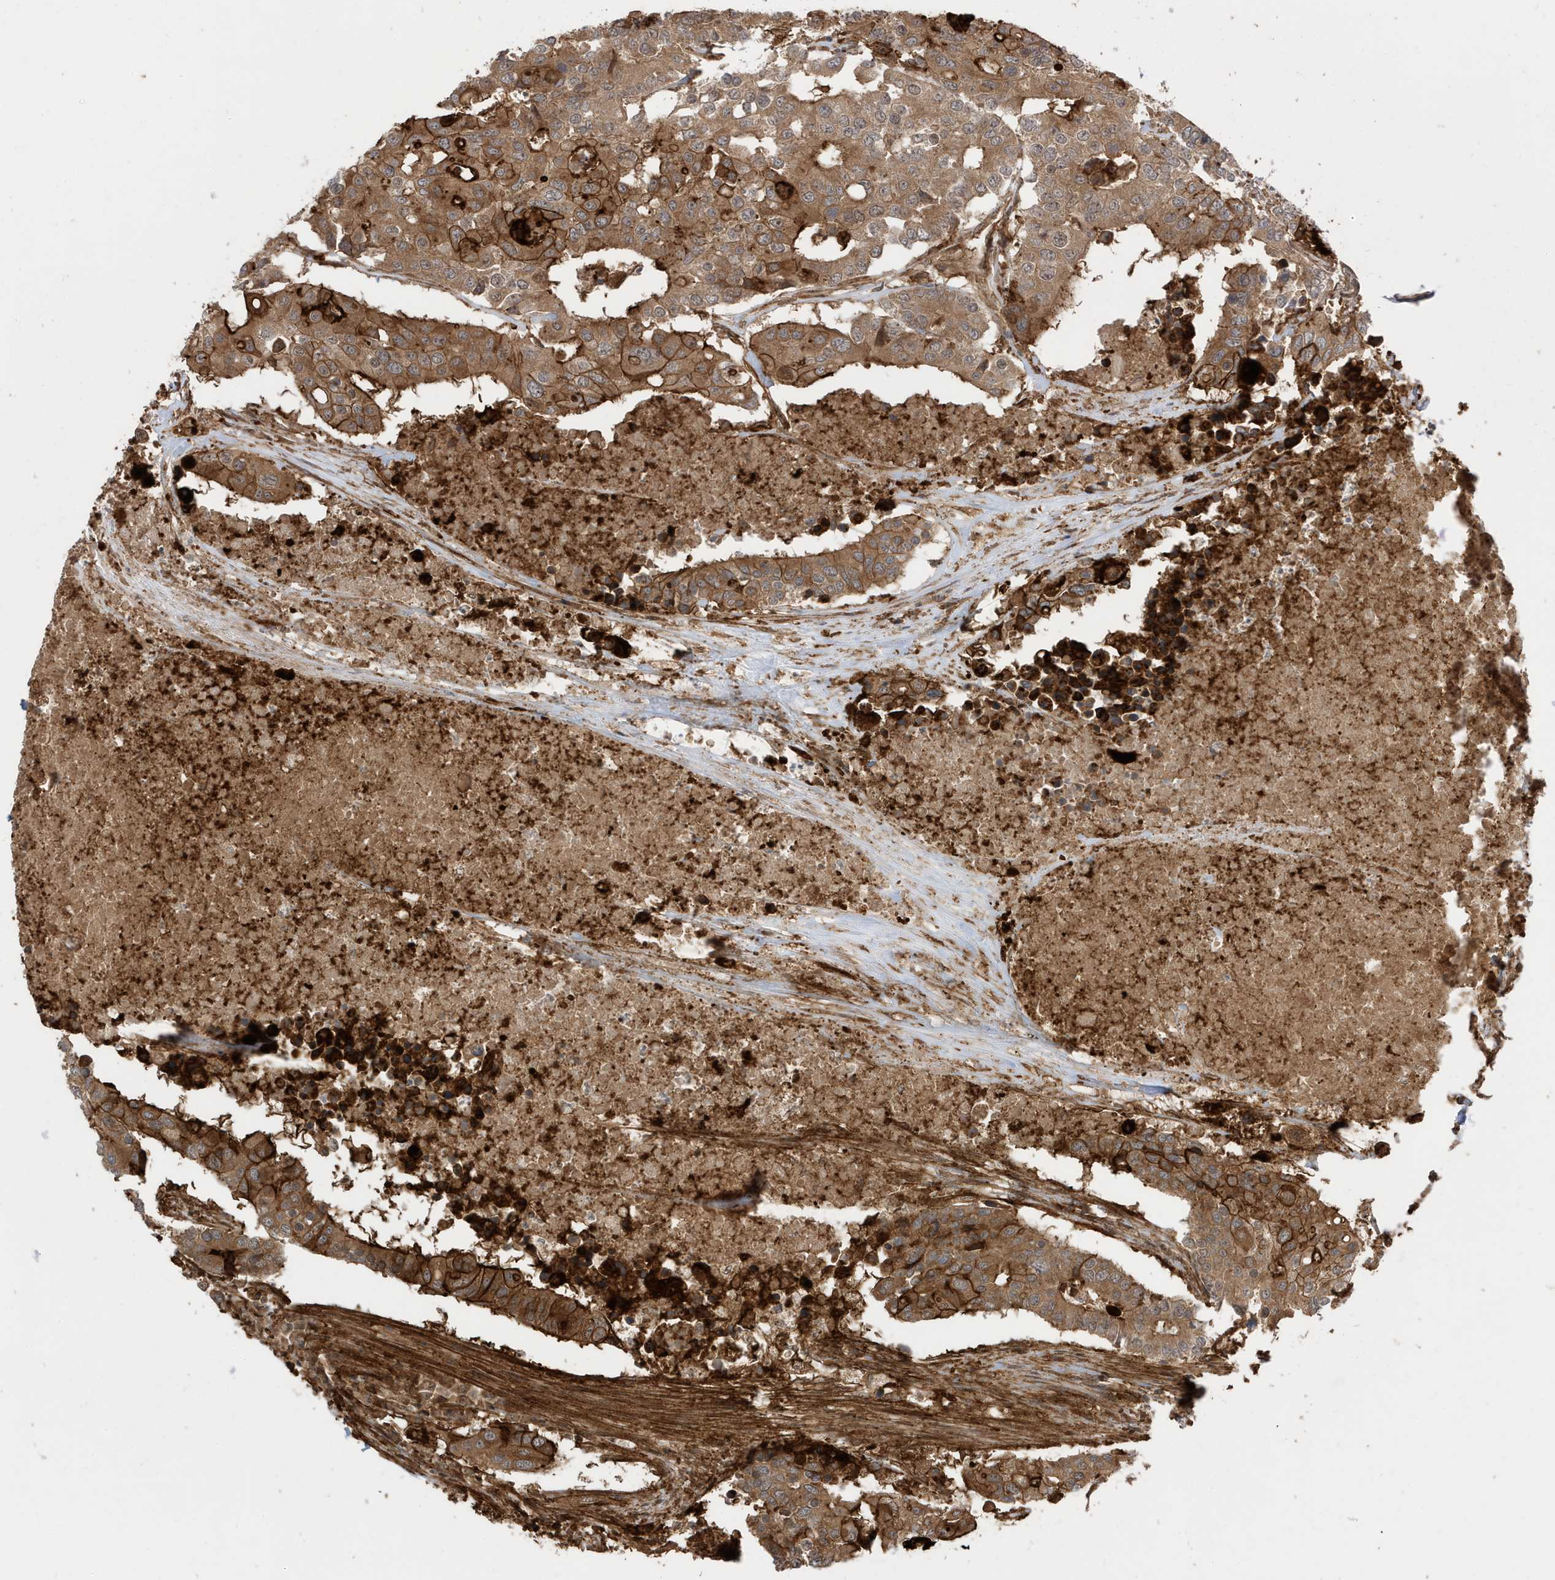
{"staining": {"intensity": "moderate", "quantity": ">75%", "location": "cytoplasmic/membranous"}, "tissue": "colorectal cancer", "cell_type": "Tumor cells", "image_type": "cancer", "snomed": [{"axis": "morphology", "description": "Adenocarcinoma, NOS"}, {"axis": "topography", "description": "Colon"}], "caption": "The immunohistochemical stain shows moderate cytoplasmic/membranous staining in tumor cells of colorectal cancer (adenocarcinoma) tissue.", "gene": "CDC42EP3", "patient": {"sex": "male", "age": 77}}